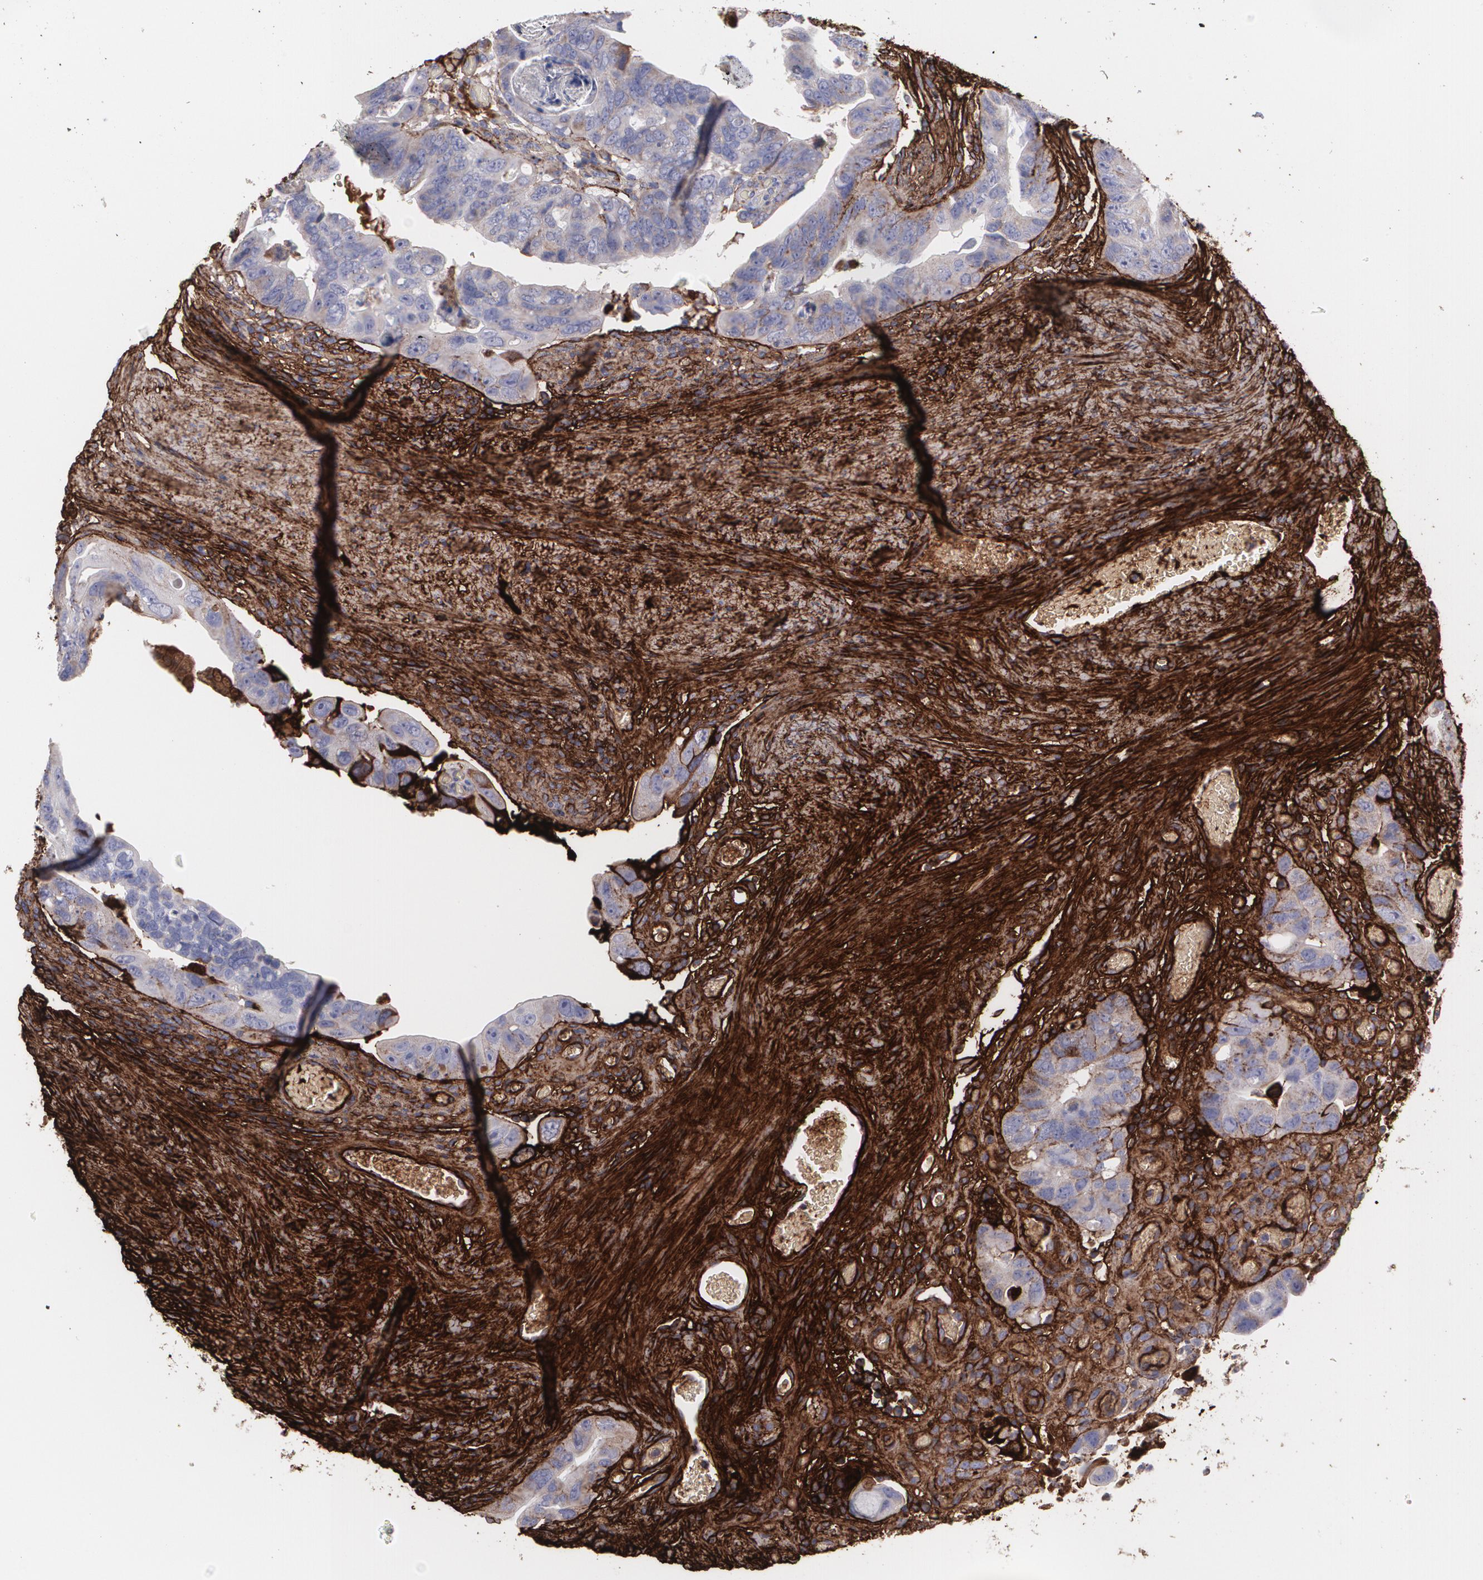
{"staining": {"intensity": "weak", "quantity": ">75%", "location": "cytoplasmic/membranous"}, "tissue": "colorectal cancer", "cell_type": "Tumor cells", "image_type": "cancer", "snomed": [{"axis": "morphology", "description": "Adenocarcinoma, NOS"}, {"axis": "topography", "description": "Rectum"}], "caption": "Immunohistochemical staining of human colorectal cancer exhibits low levels of weak cytoplasmic/membranous staining in approximately >75% of tumor cells. Ihc stains the protein of interest in brown and the nuclei are stained blue.", "gene": "FBLN1", "patient": {"sex": "male", "age": 53}}